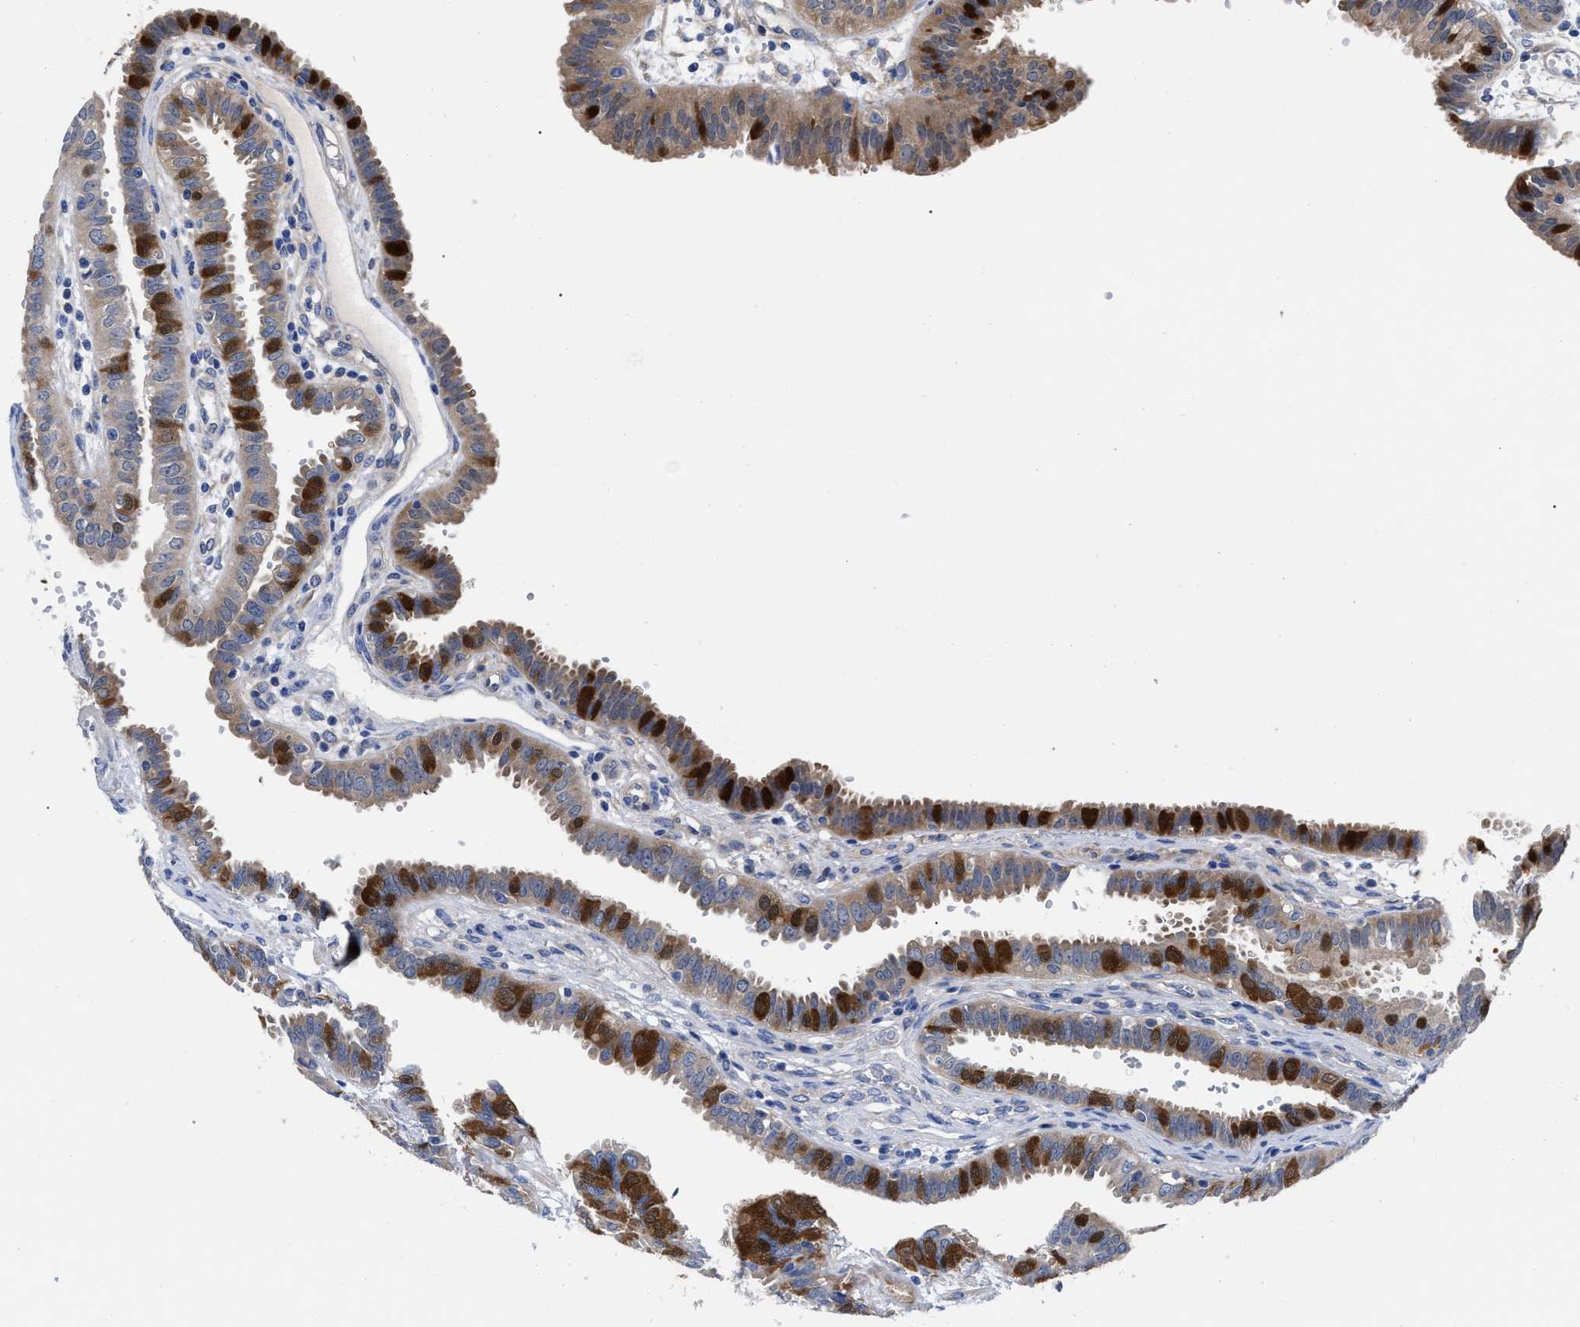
{"staining": {"intensity": "strong", "quantity": ">75%", "location": "cytoplasmic/membranous"}, "tissue": "fallopian tube", "cell_type": "Glandular cells", "image_type": "normal", "snomed": [{"axis": "morphology", "description": "Normal tissue, NOS"}, {"axis": "topography", "description": "Fallopian tube"}, {"axis": "topography", "description": "Placenta"}], "caption": "Immunohistochemistry (IHC) histopathology image of benign fallopian tube stained for a protein (brown), which displays high levels of strong cytoplasmic/membranous expression in approximately >75% of glandular cells.", "gene": "RBKS", "patient": {"sex": "female", "age": 32}}